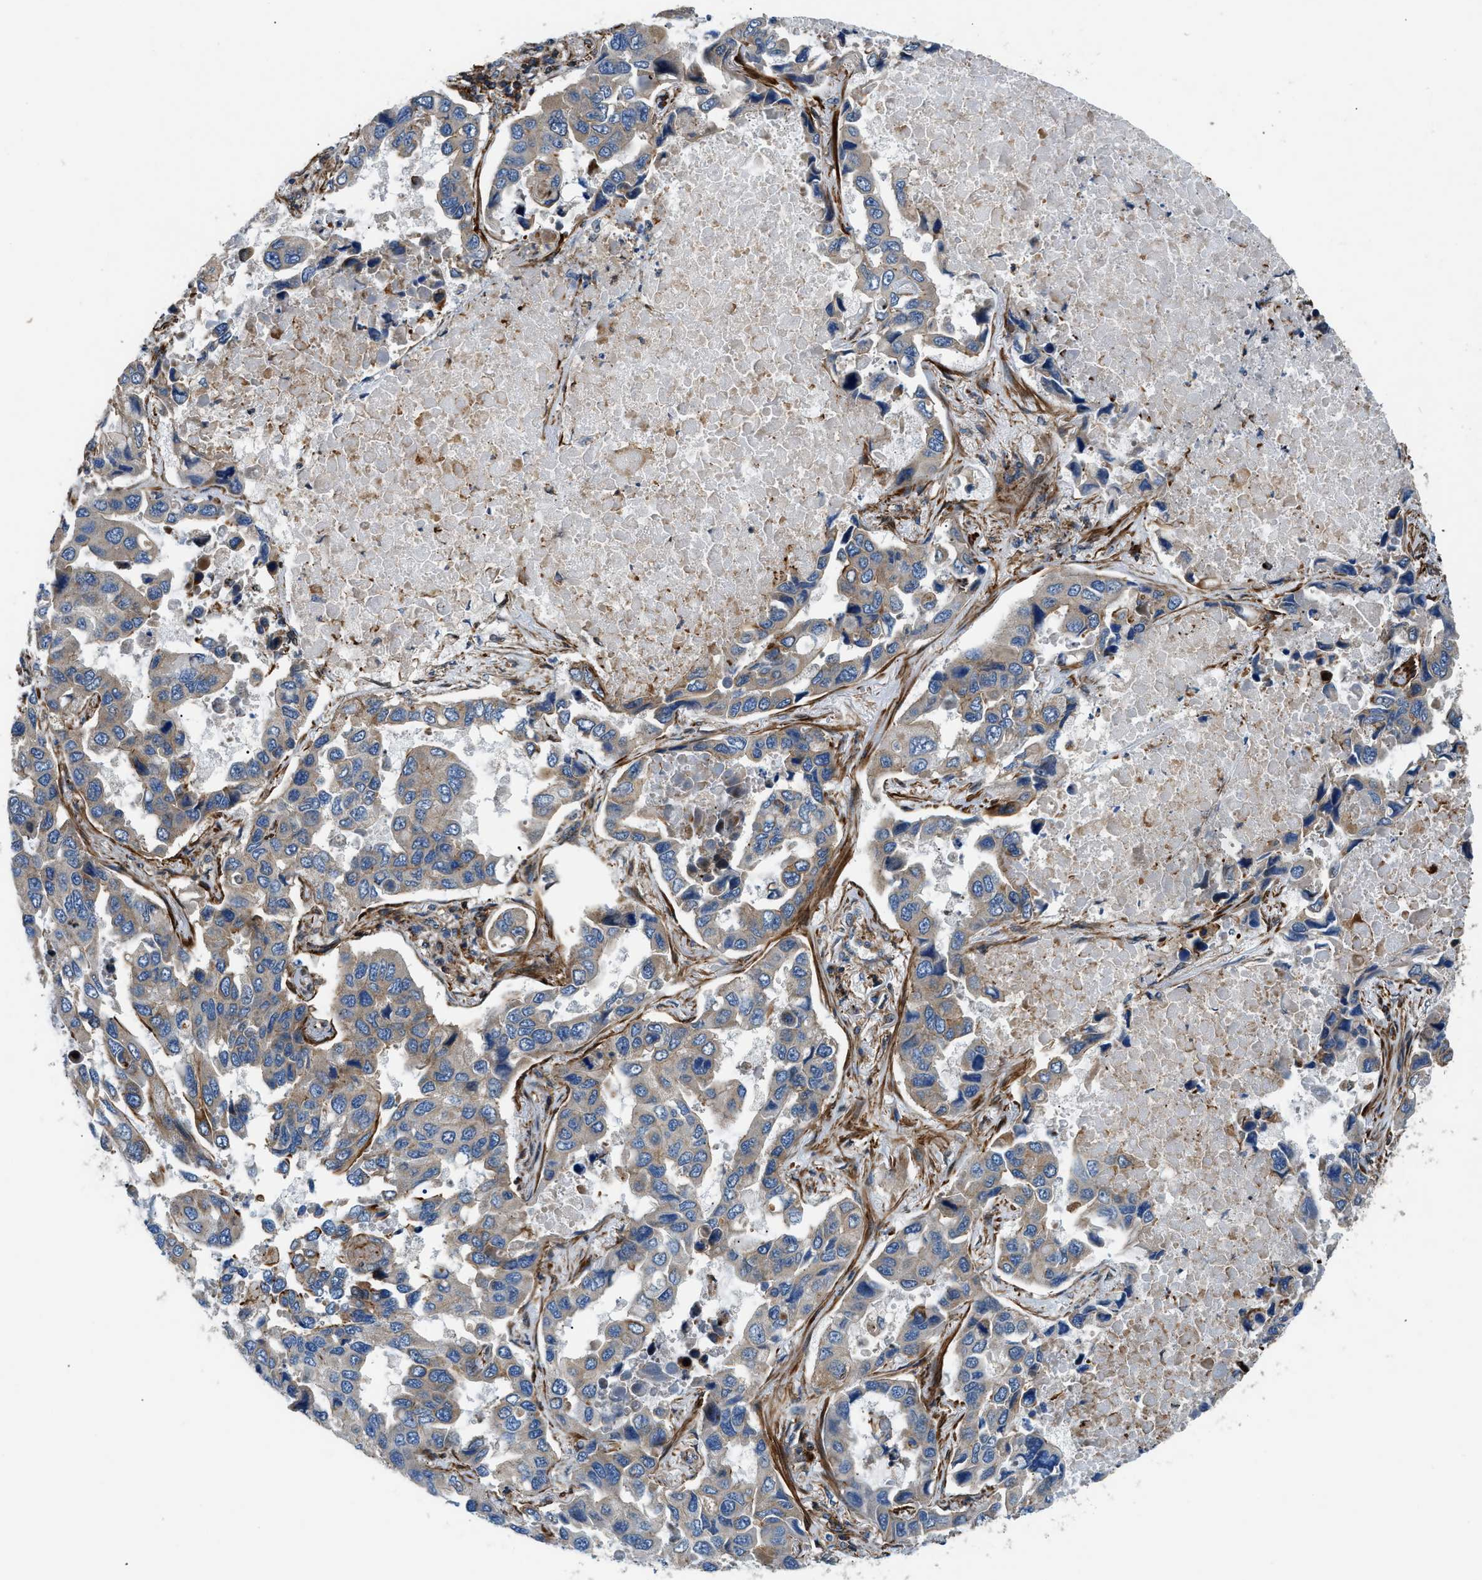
{"staining": {"intensity": "weak", "quantity": "25%-75%", "location": "cytoplasmic/membranous"}, "tissue": "lung cancer", "cell_type": "Tumor cells", "image_type": "cancer", "snomed": [{"axis": "morphology", "description": "Adenocarcinoma, NOS"}, {"axis": "topography", "description": "Lung"}], "caption": "A brown stain shows weak cytoplasmic/membranous expression of a protein in human adenocarcinoma (lung) tumor cells.", "gene": "DHODH", "patient": {"sex": "male", "age": 64}}